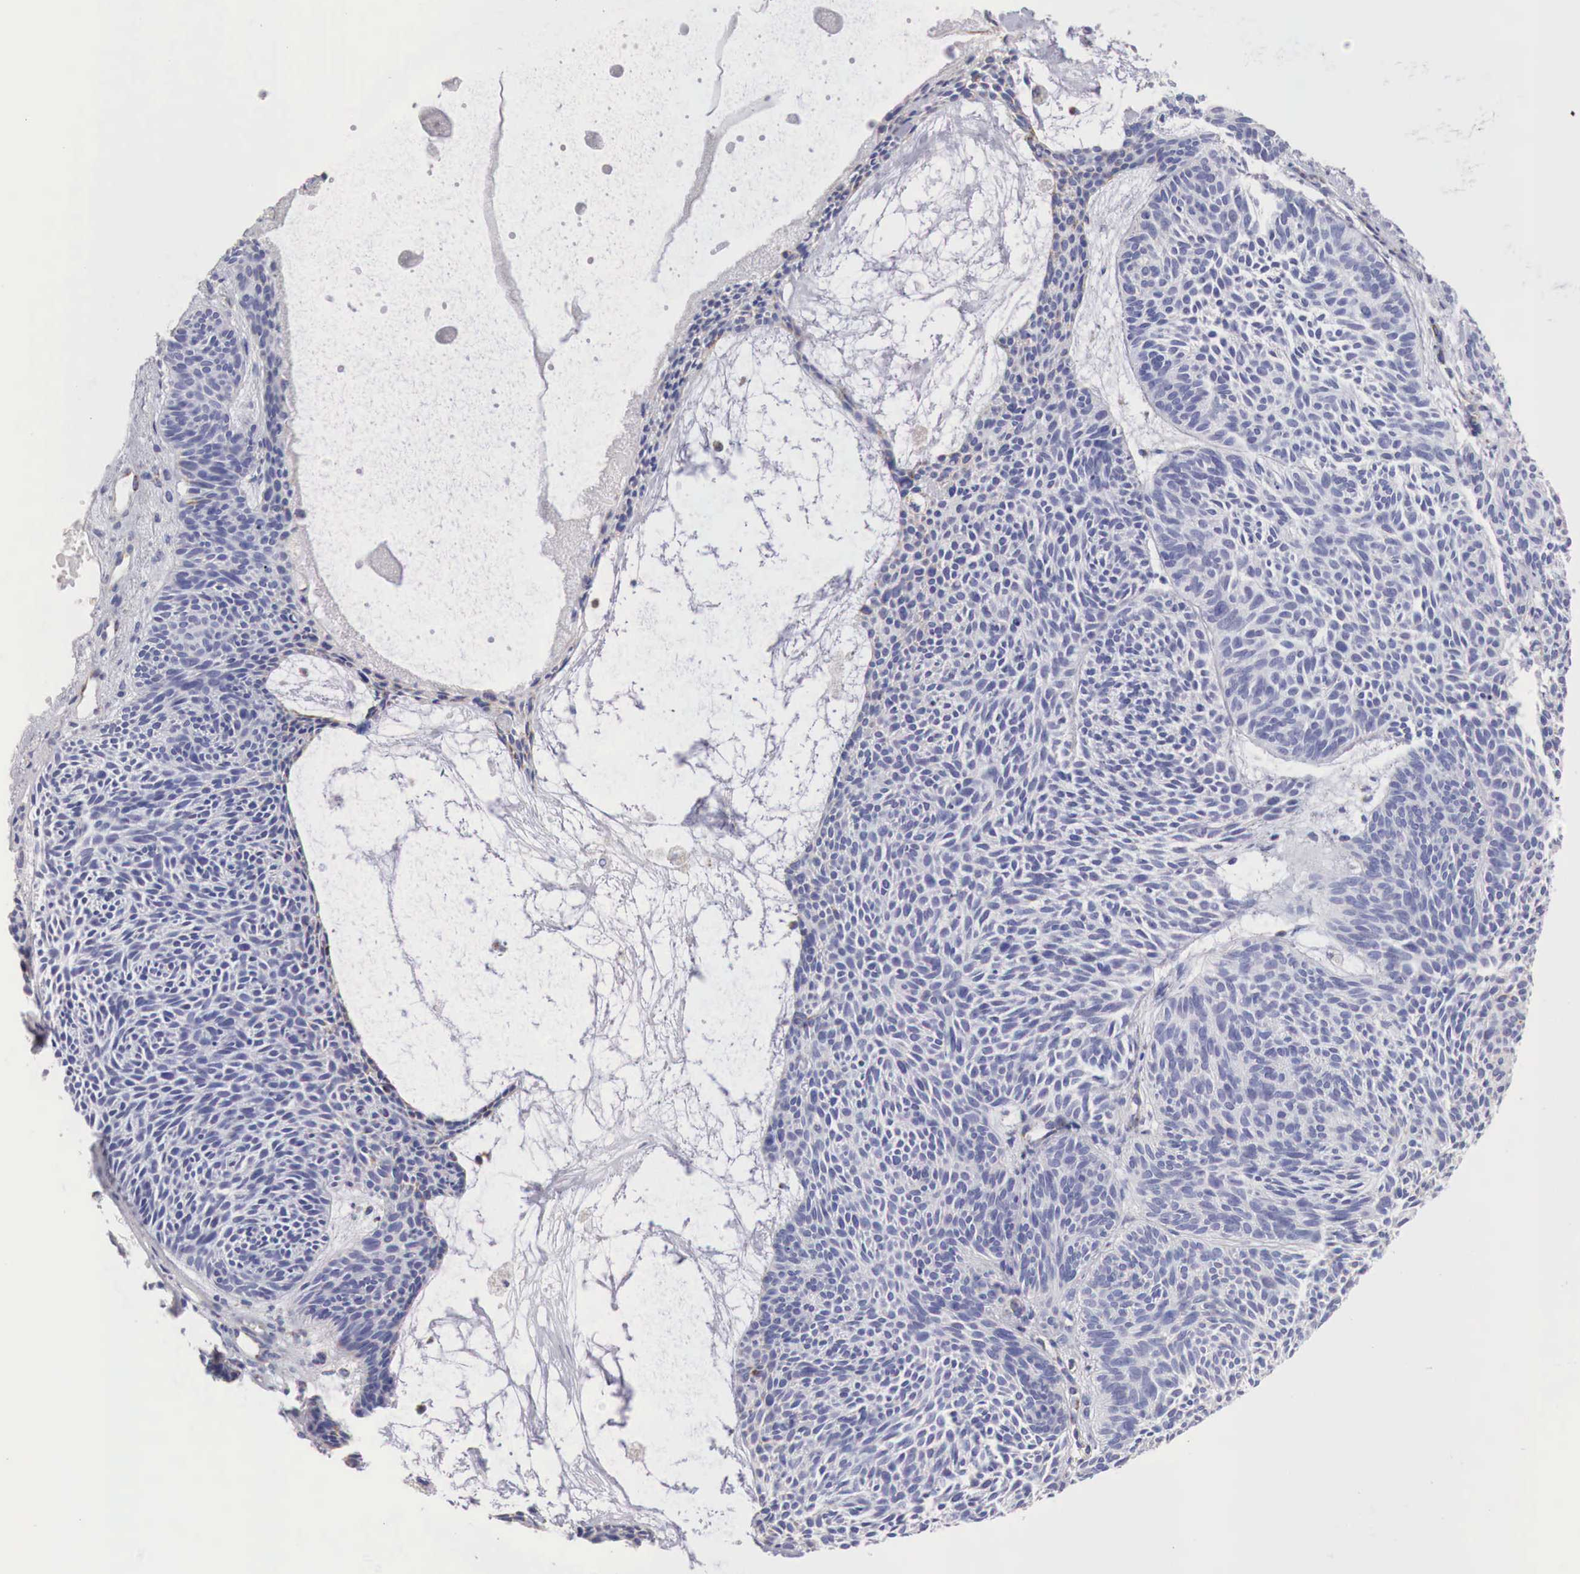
{"staining": {"intensity": "negative", "quantity": "none", "location": "none"}, "tissue": "skin cancer", "cell_type": "Tumor cells", "image_type": "cancer", "snomed": [{"axis": "morphology", "description": "Basal cell carcinoma"}, {"axis": "topography", "description": "Skin"}], "caption": "Human skin cancer (basal cell carcinoma) stained for a protein using immunohistochemistry (IHC) reveals no positivity in tumor cells.", "gene": "IDH3G", "patient": {"sex": "male", "age": 84}}